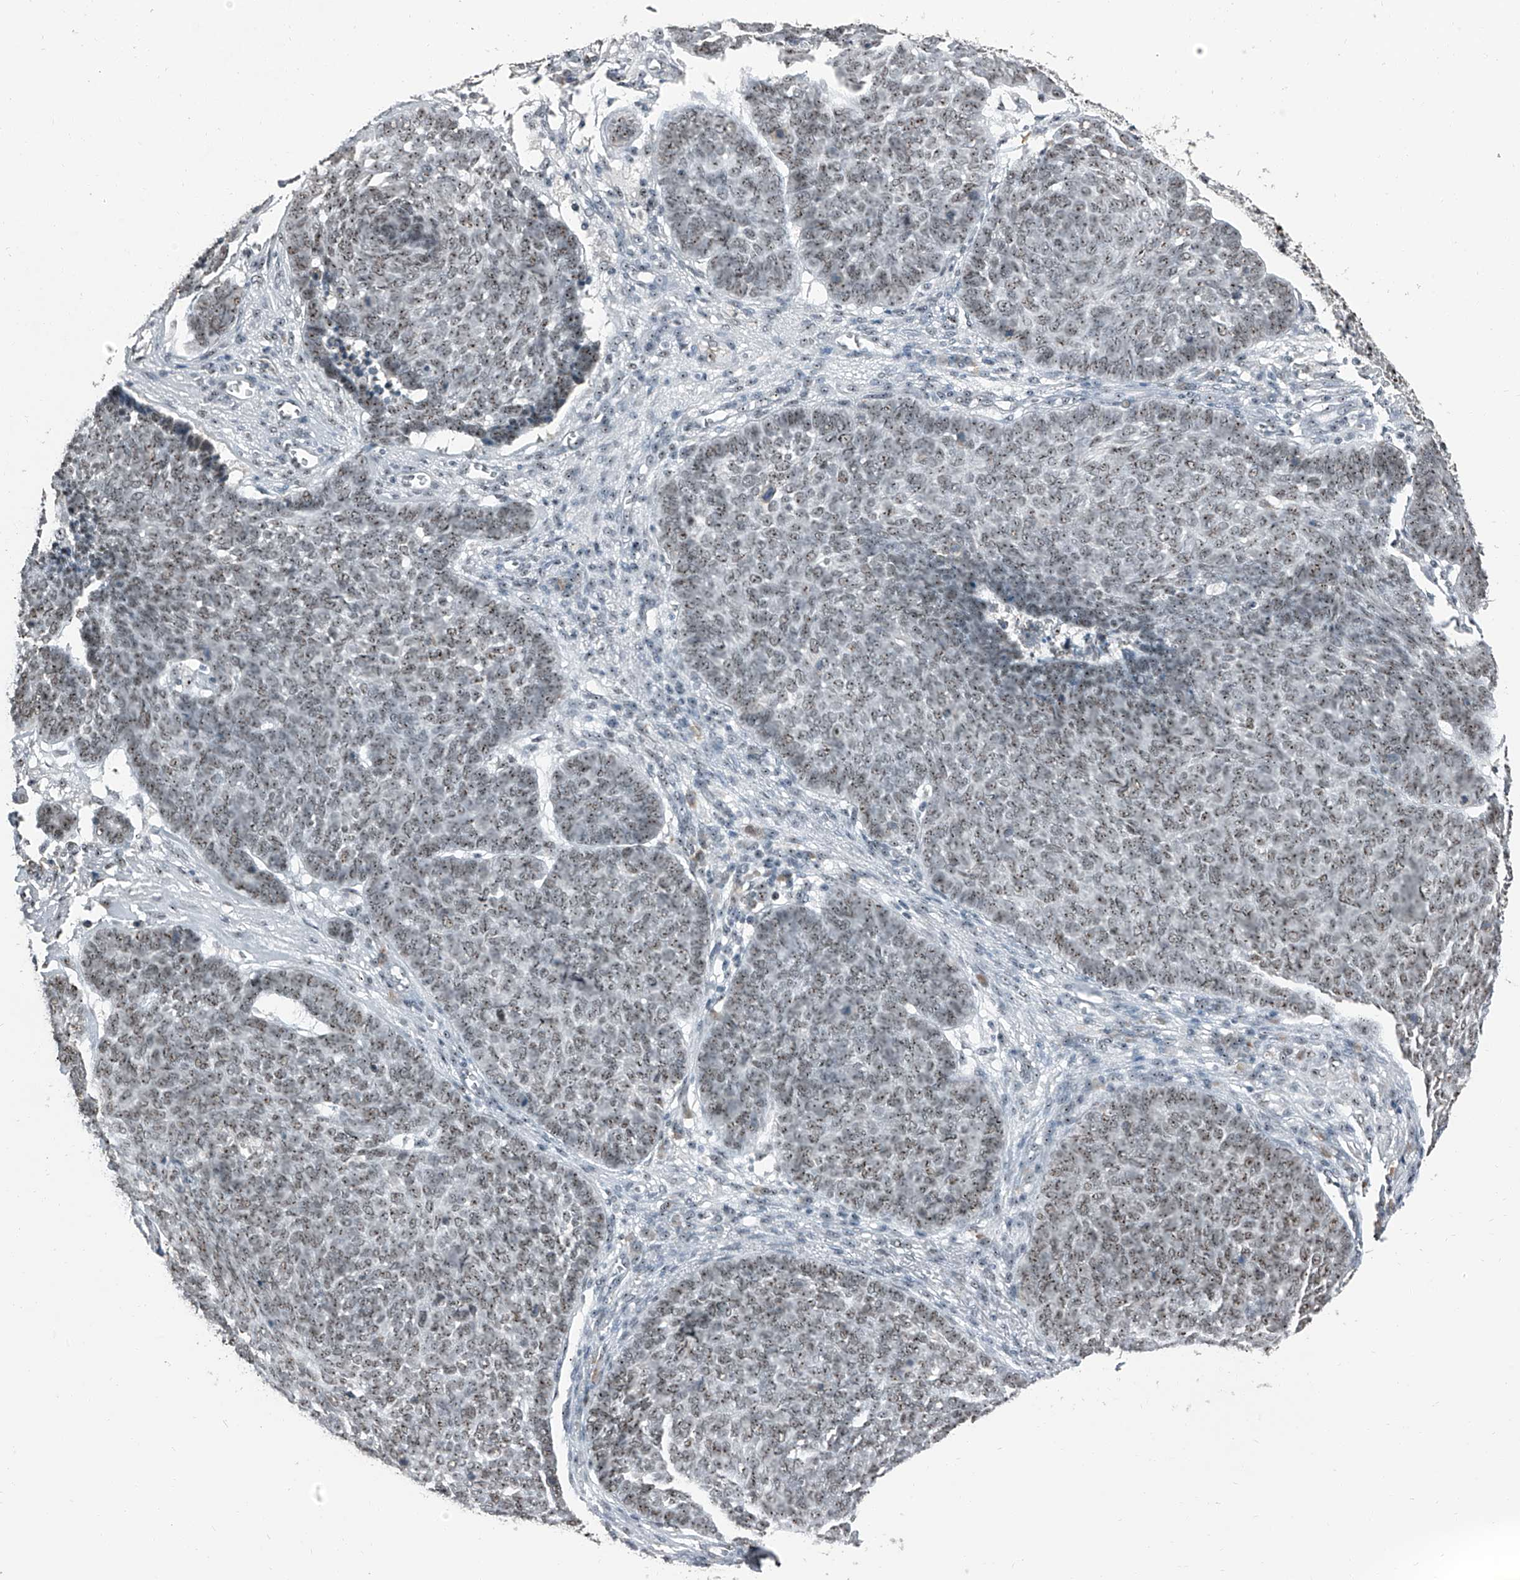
{"staining": {"intensity": "moderate", "quantity": ">75%", "location": "nuclear"}, "tissue": "skin cancer", "cell_type": "Tumor cells", "image_type": "cancer", "snomed": [{"axis": "morphology", "description": "Basal cell carcinoma"}, {"axis": "topography", "description": "Skin"}], "caption": "This is a histology image of immunohistochemistry staining of skin cancer, which shows moderate expression in the nuclear of tumor cells.", "gene": "TCOF1", "patient": {"sex": "male", "age": 84}}